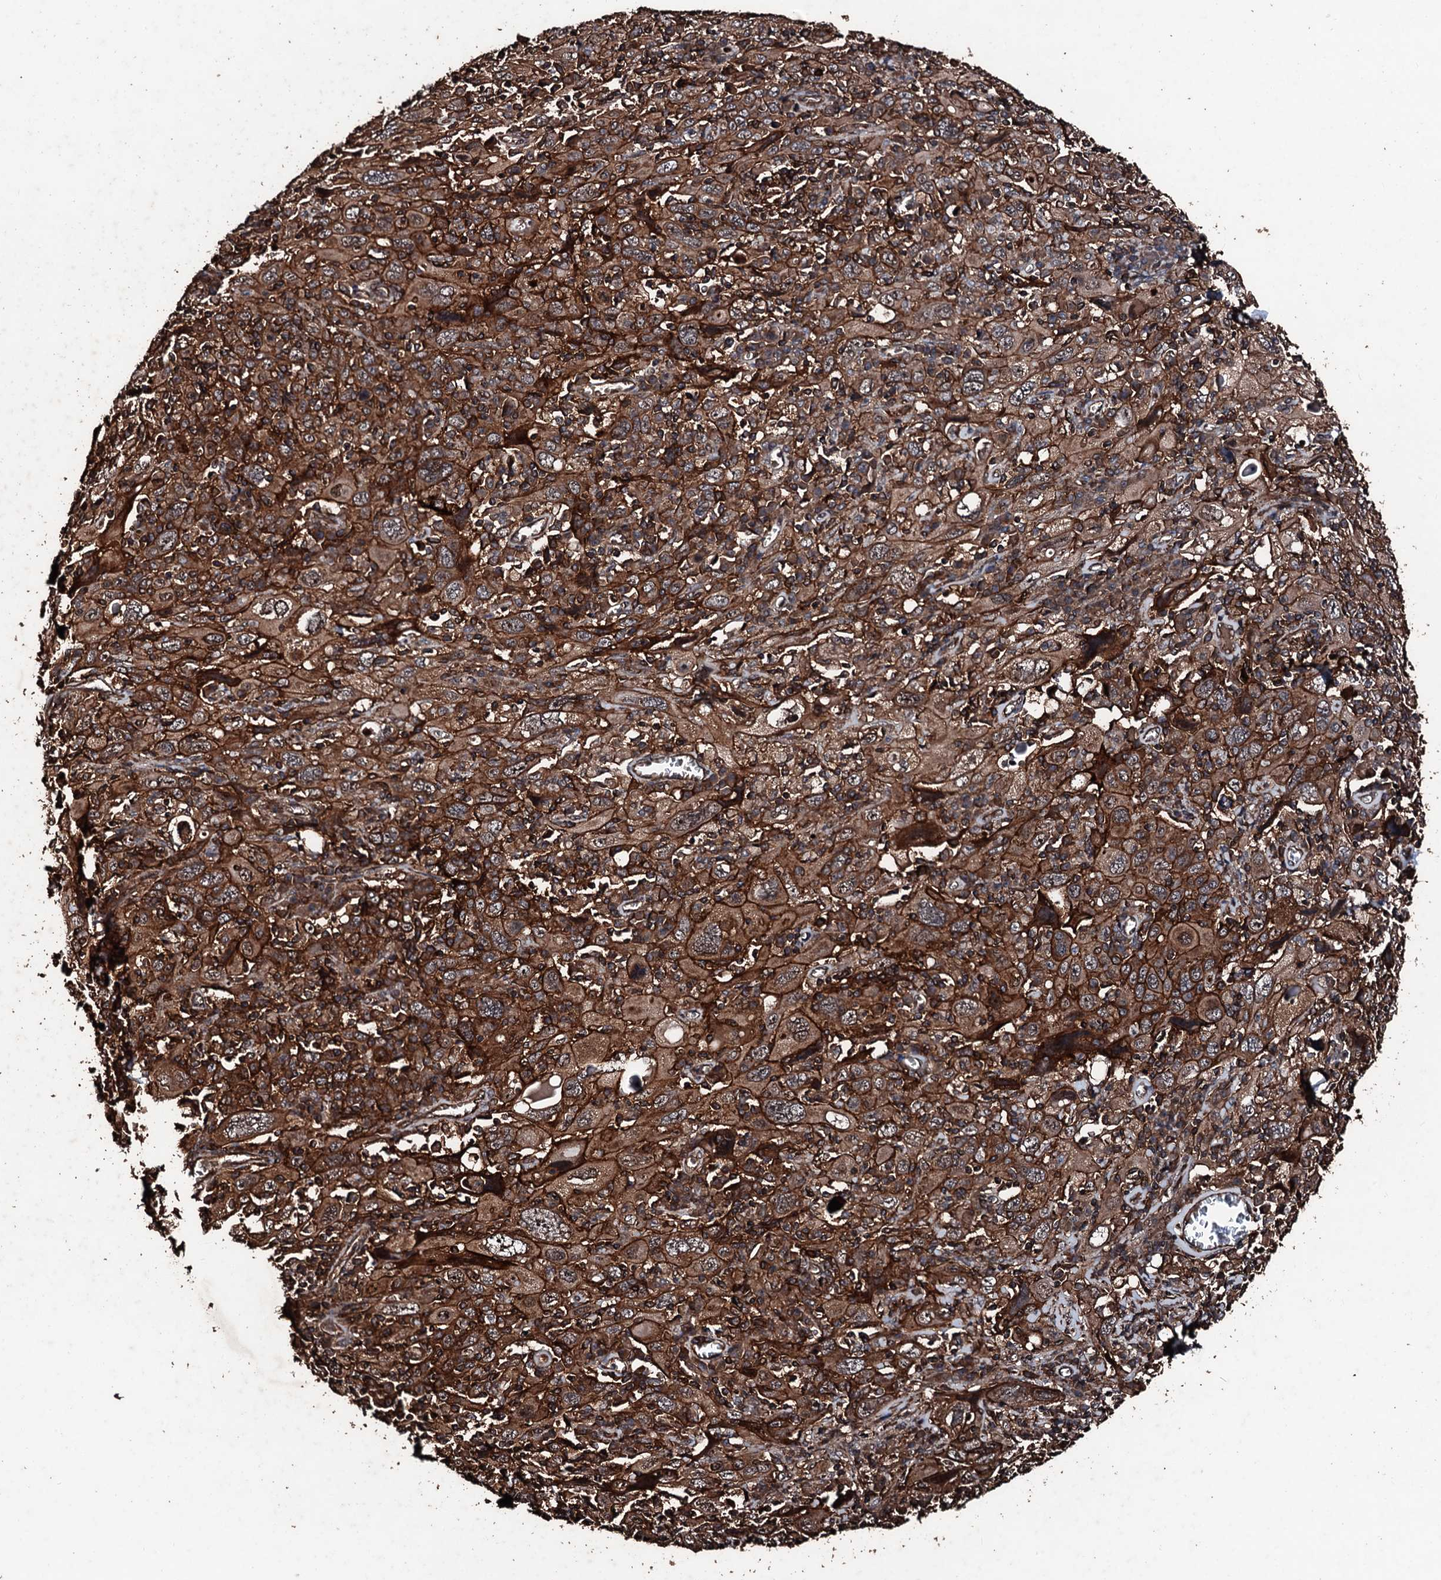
{"staining": {"intensity": "strong", "quantity": ">75%", "location": "cytoplasmic/membranous"}, "tissue": "cervical cancer", "cell_type": "Tumor cells", "image_type": "cancer", "snomed": [{"axis": "morphology", "description": "Squamous cell carcinoma, NOS"}, {"axis": "topography", "description": "Cervix"}], "caption": "Protein expression analysis of human cervical cancer (squamous cell carcinoma) reveals strong cytoplasmic/membranous positivity in about >75% of tumor cells. (brown staining indicates protein expression, while blue staining denotes nuclei).", "gene": "KIF18A", "patient": {"sex": "female", "age": 46}}